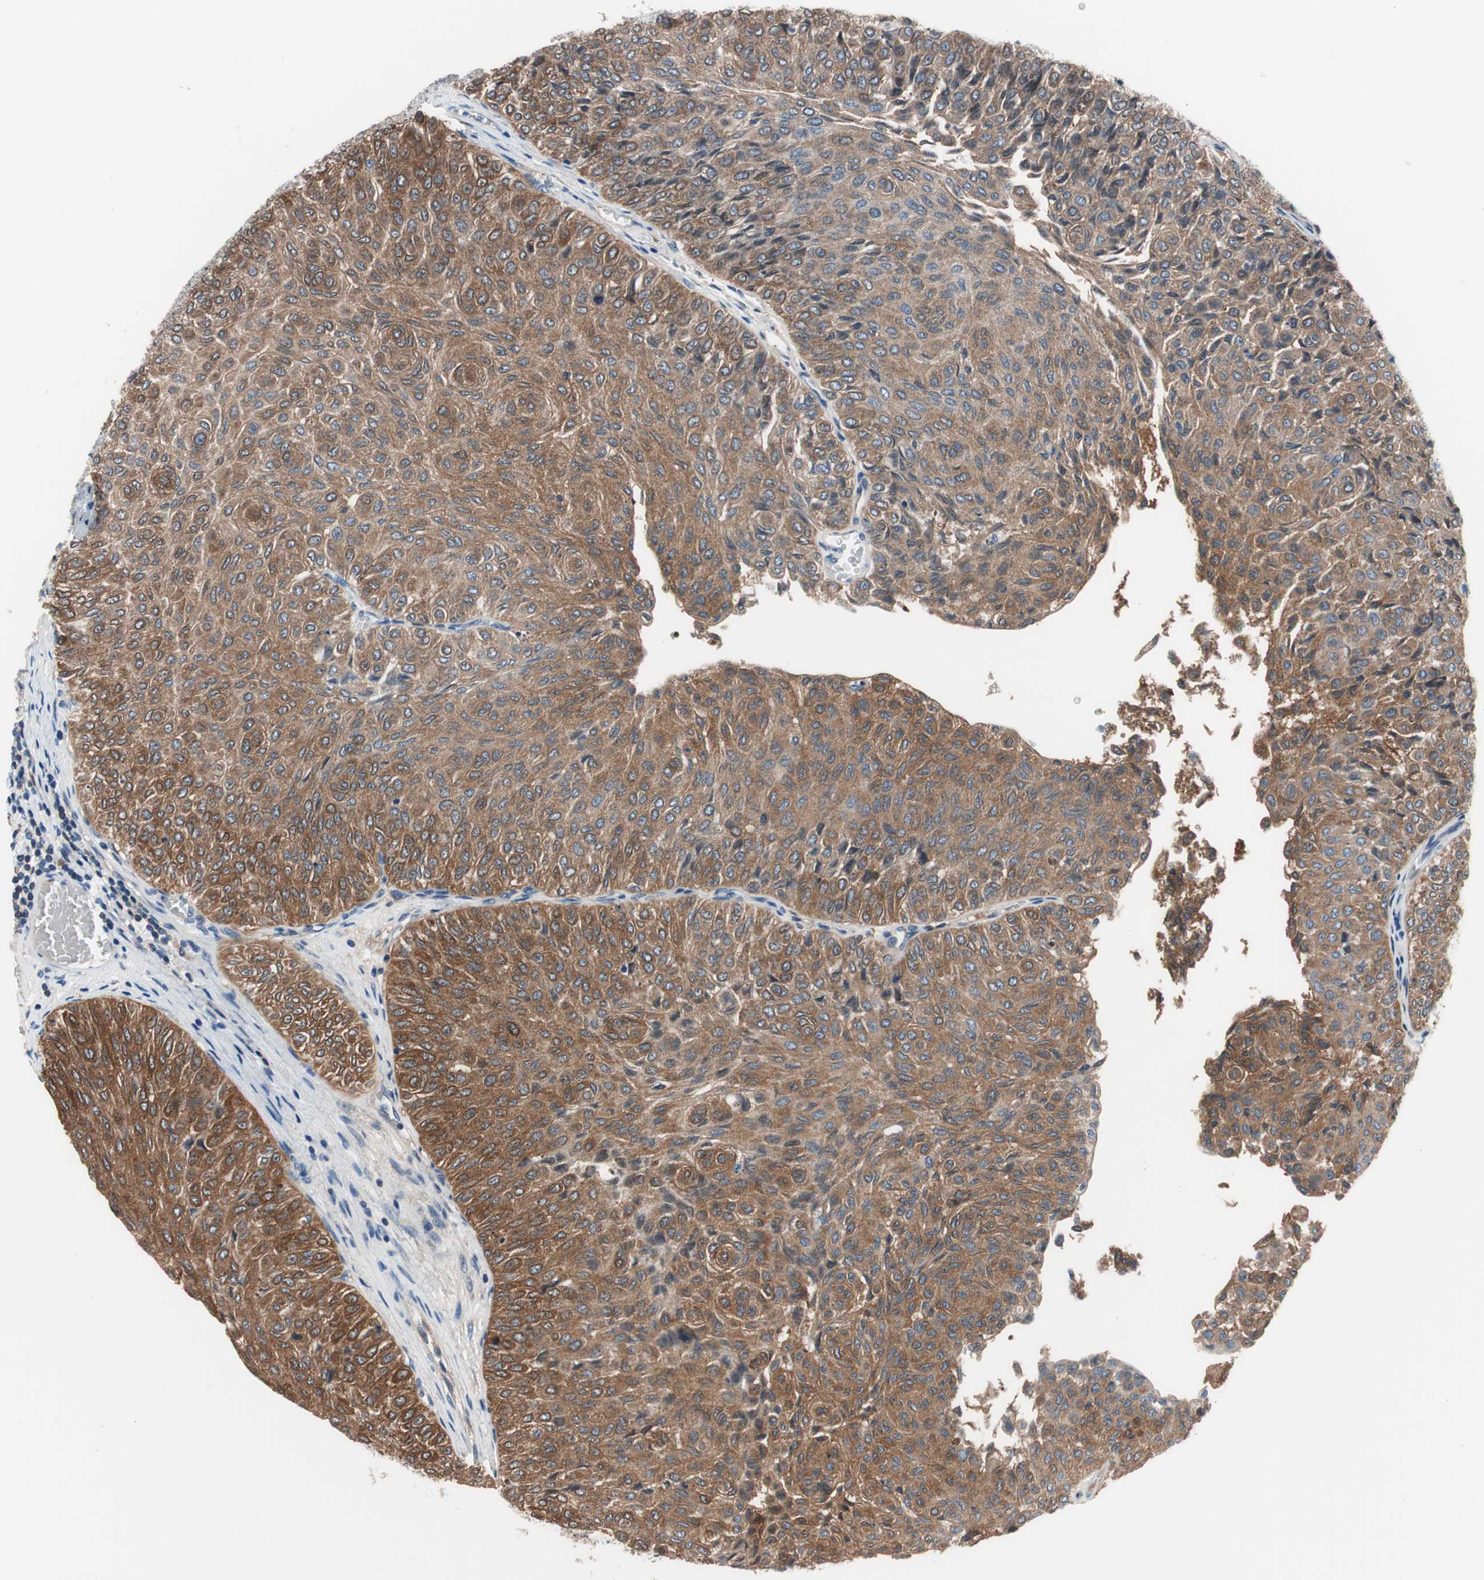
{"staining": {"intensity": "strong", "quantity": "25%-75%", "location": "cytoplasmic/membranous"}, "tissue": "urothelial cancer", "cell_type": "Tumor cells", "image_type": "cancer", "snomed": [{"axis": "morphology", "description": "Urothelial carcinoma, Low grade"}, {"axis": "topography", "description": "Urinary bladder"}], "caption": "DAB immunohistochemical staining of urothelial cancer displays strong cytoplasmic/membranous protein expression in approximately 25%-75% of tumor cells. Using DAB (brown) and hematoxylin (blue) stains, captured at high magnification using brightfield microscopy.", "gene": "PRDX2", "patient": {"sex": "male", "age": 78}}